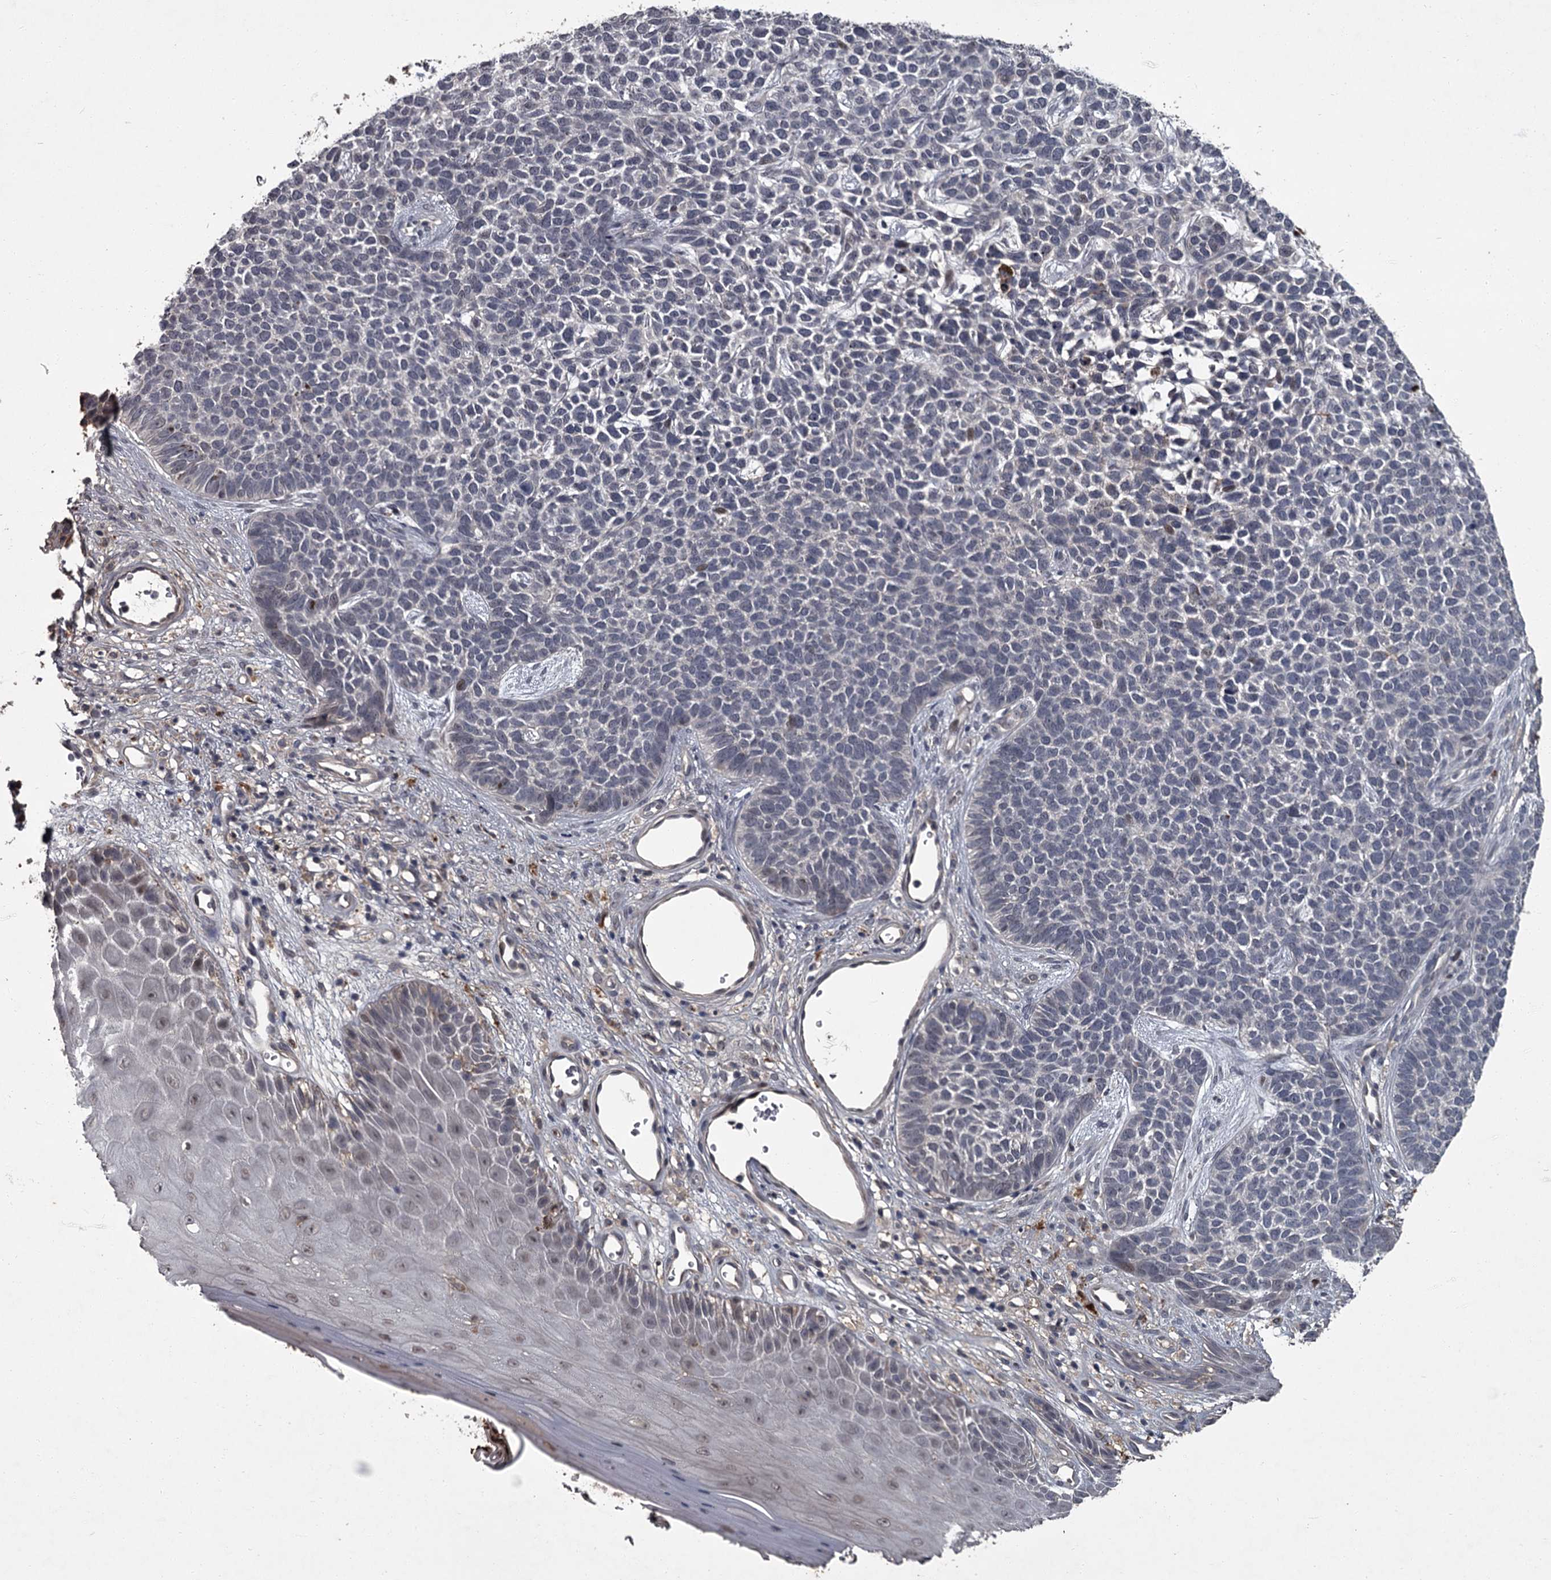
{"staining": {"intensity": "negative", "quantity": "none", "location": "none"}, "tissue": "skin cancer", "cell_type": "Tumor cells", "image_type": "cancer", "snomed": [{"axis": "morphology", "description": "Basal cell carcinoma"}, {"axis": "topography", "description": "Skin"}], "caption": "Tumor cells are negative for brown protein staining in skin cancer (basal cell carcinoma).", "gene": "FLVCR2", "patient": {"sex": "female", "age": 84}}